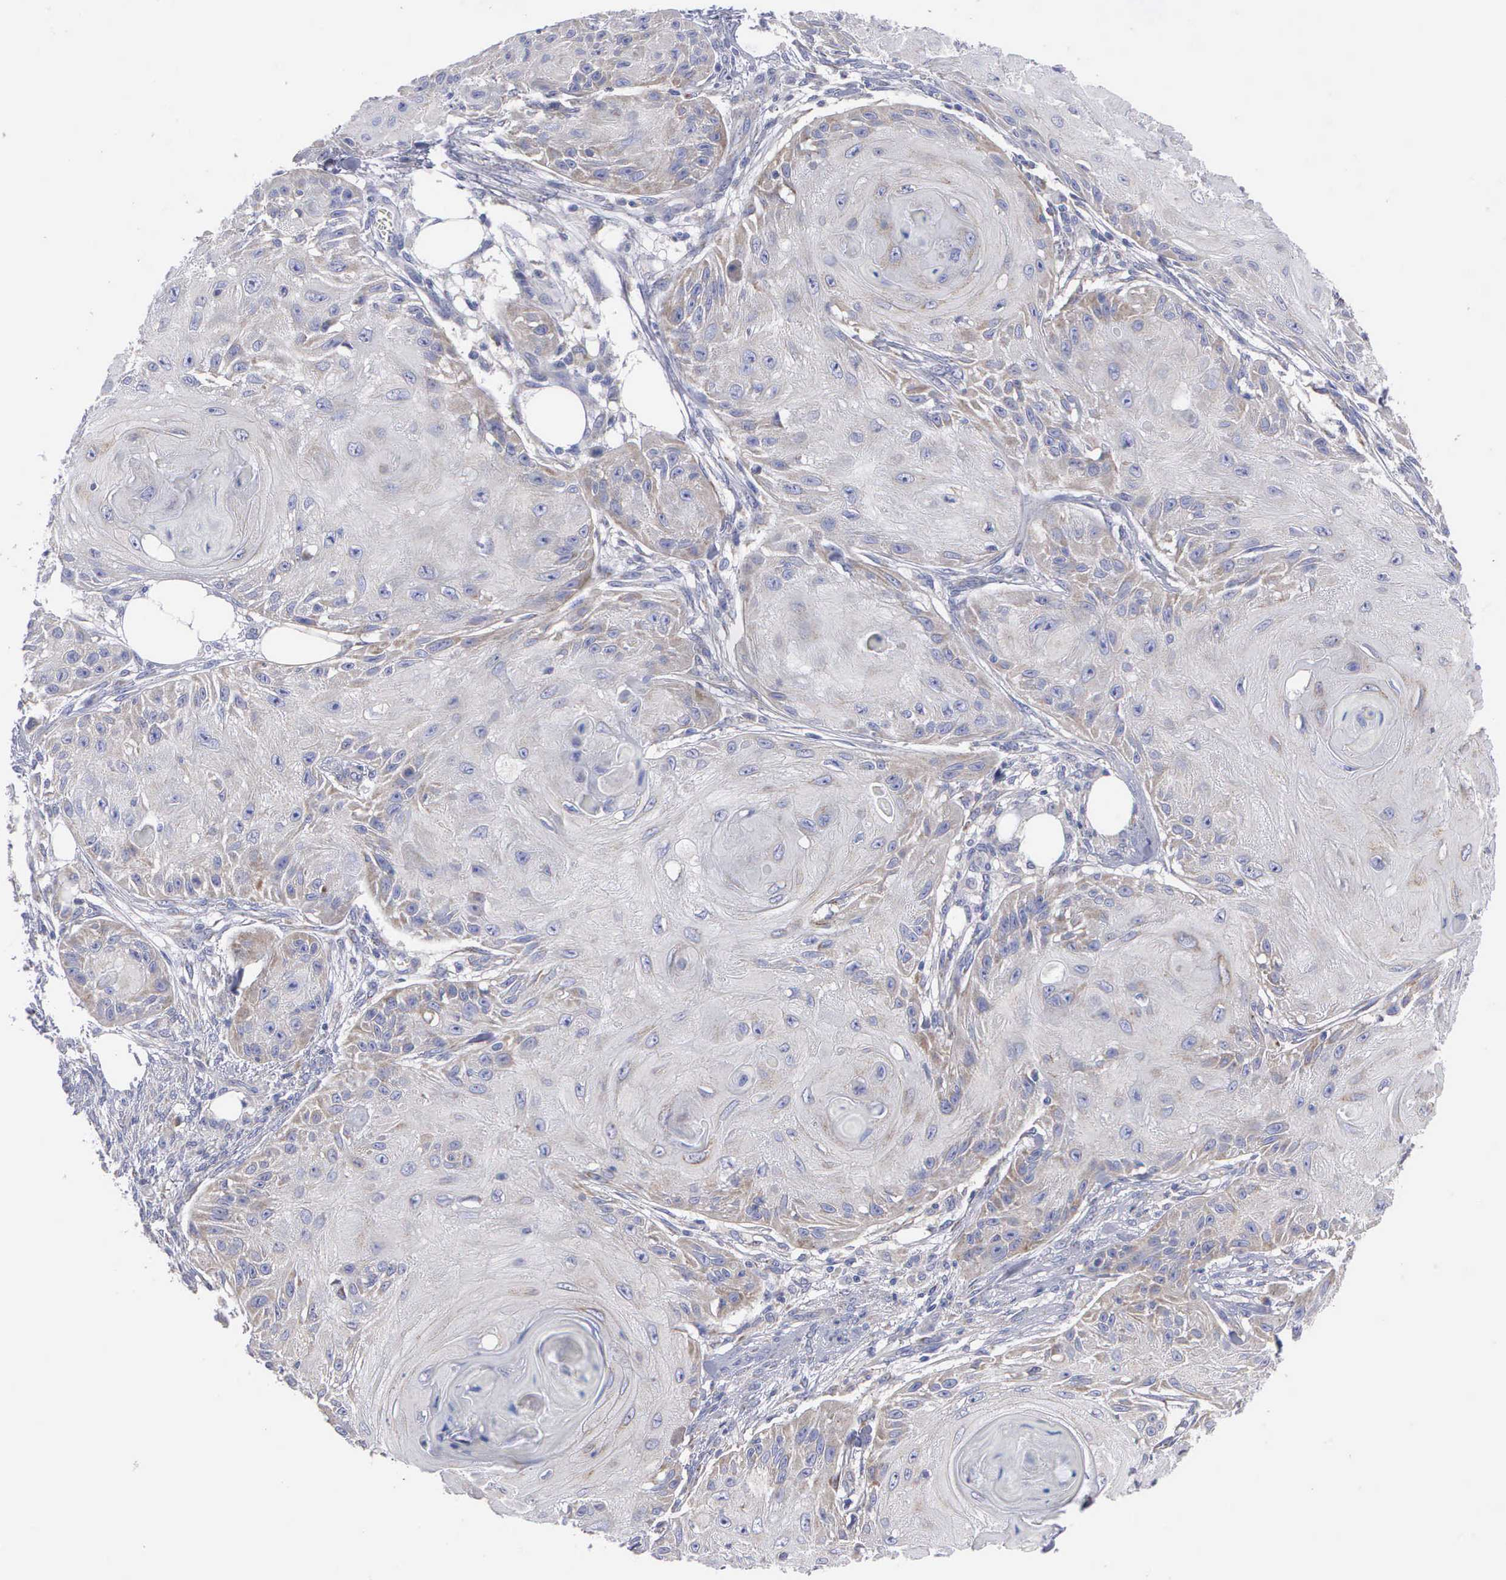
{"staining": {"intensity": "weak", "quantity": "<25%", "location": "cytoplasmic/membranous"}, "tissue": "skin cancer", "cell_type": "Tumor cells", "image_type": "cancer", "snomed": [{"axis": "morphology", "description": "Squamous cell carcinoma, NOS"}, {"axis": "topography", "description": "Skin"}], "caption": "The immunohistochemistry photomicrograph has no significant staining in tumor cells of squamous cell carcinoma (skin) tissue.", "gene": "APOOL", "patient": {"sex": "female", "age": 88}}